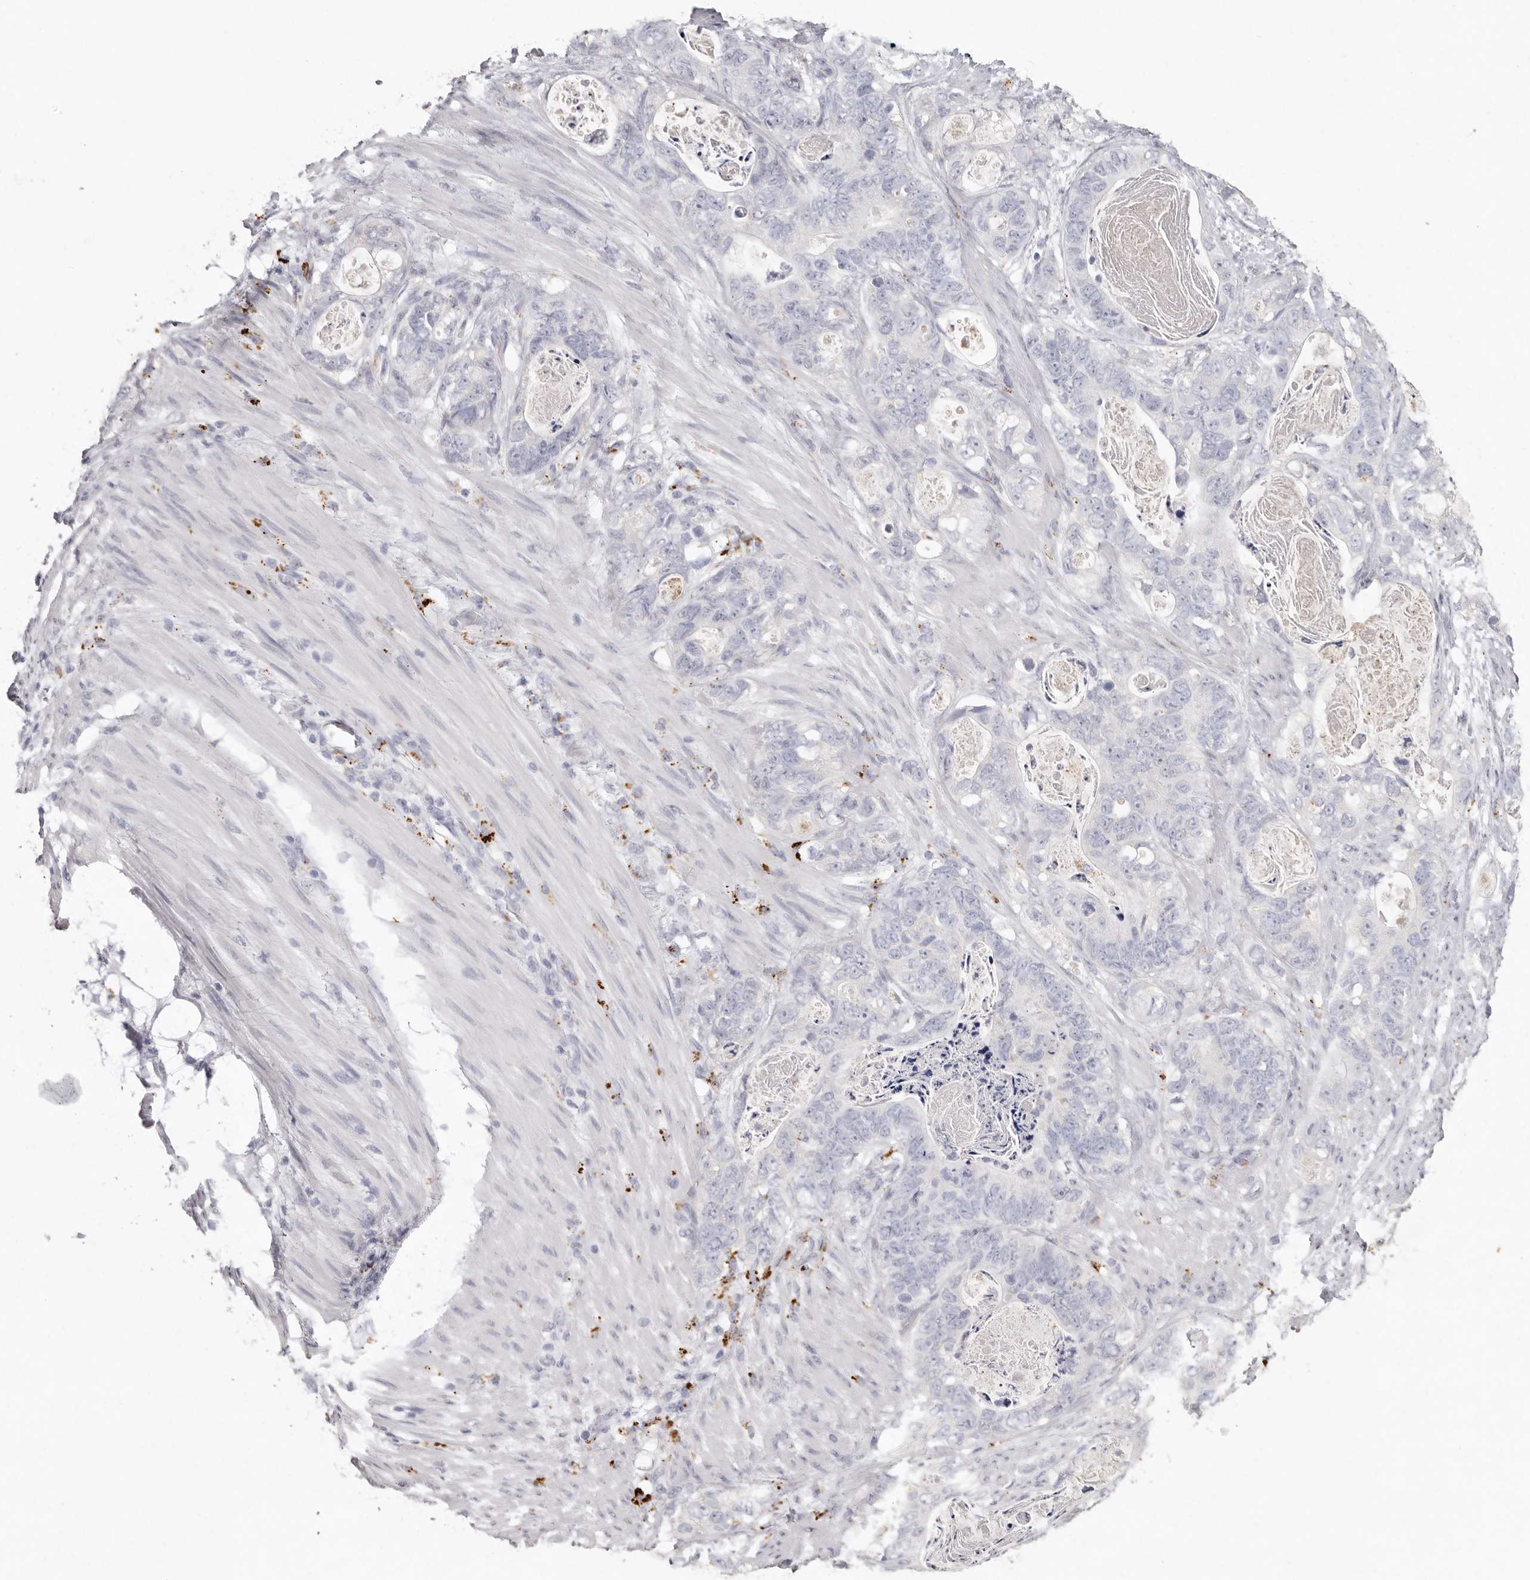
{"staining": {"intensity": "negative", "quantity": "none", "location": "none"}, "tissue": "stomach cancer", "cell_type": "Tumor cells", "image_type": "cancer", "snomed": [{"axis": "morphology", "description": "Normal tissue, NOS"}, {"axis": "morphology", "description": "Adenocarcinoma, NOS"}, {"axis": "topography", "description": "Stomach"}], "caption": "DAB immunohistochemical staining of stomach cancer (adenocarcinoma) demonstrates no significant expression in tumor cells.", "gene": "FAM185A", "patient": {"sex": "female", "age": 89}}